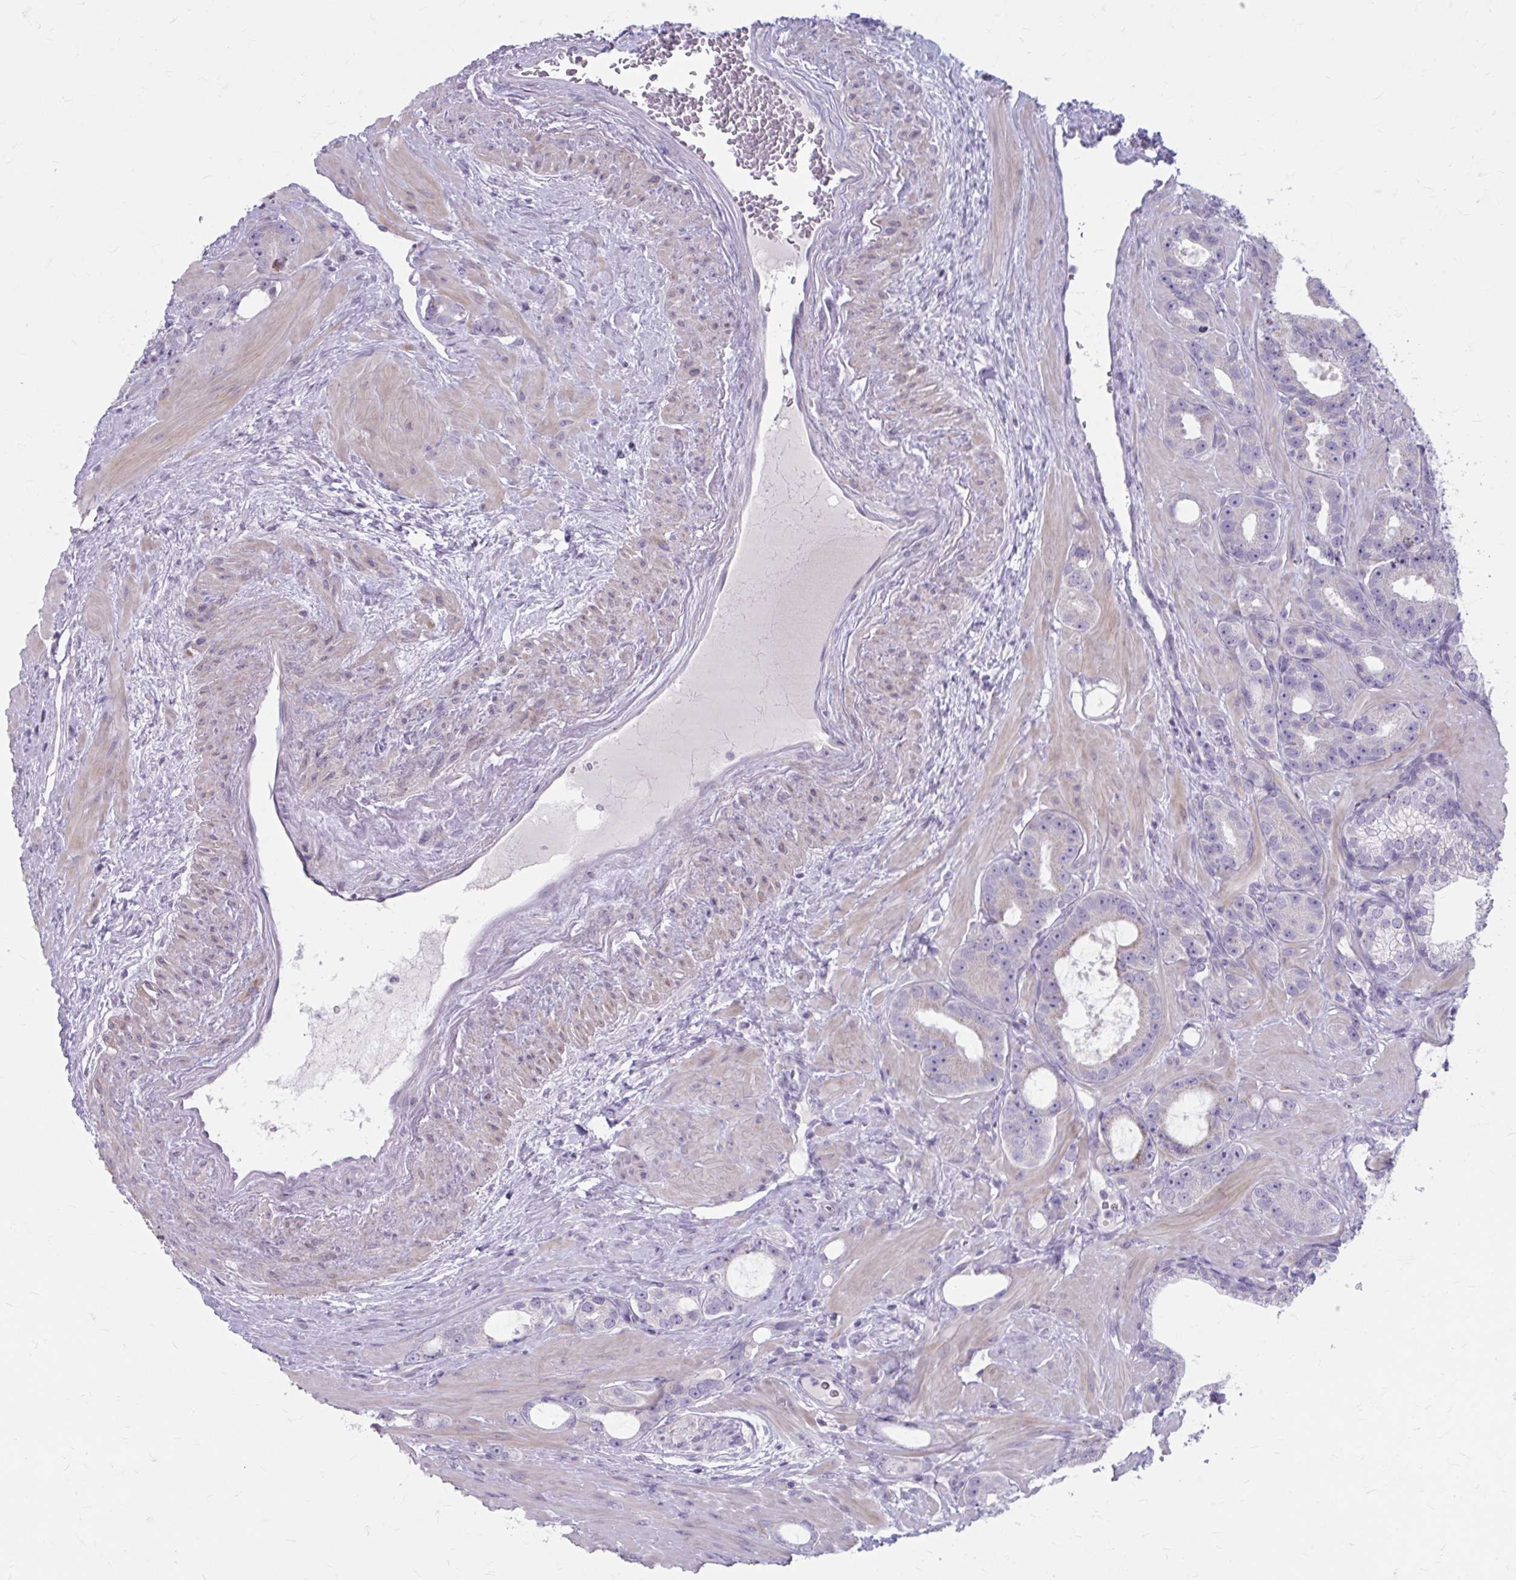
{"staining": {"intensity": "negative", "quantity": "none", "location": "none"}, "tissue": "prostate cancer", "cell_type": "Tumor cells", "image_type": "cancer", "snomed": [{"axis": "morphology", "description": "Adenocarcinoma, High grade"}, {"axis": "topography", "description": "Prostate"}], "caption": "The IHC histopathology image has no significant positivity in tumor cells of prostate cancer (high-grade adenocarcinoma) tissue. Nuclei are stained in blue.", "gene": "MSMO1", "patient": {"sex": "male", "age": 65}}